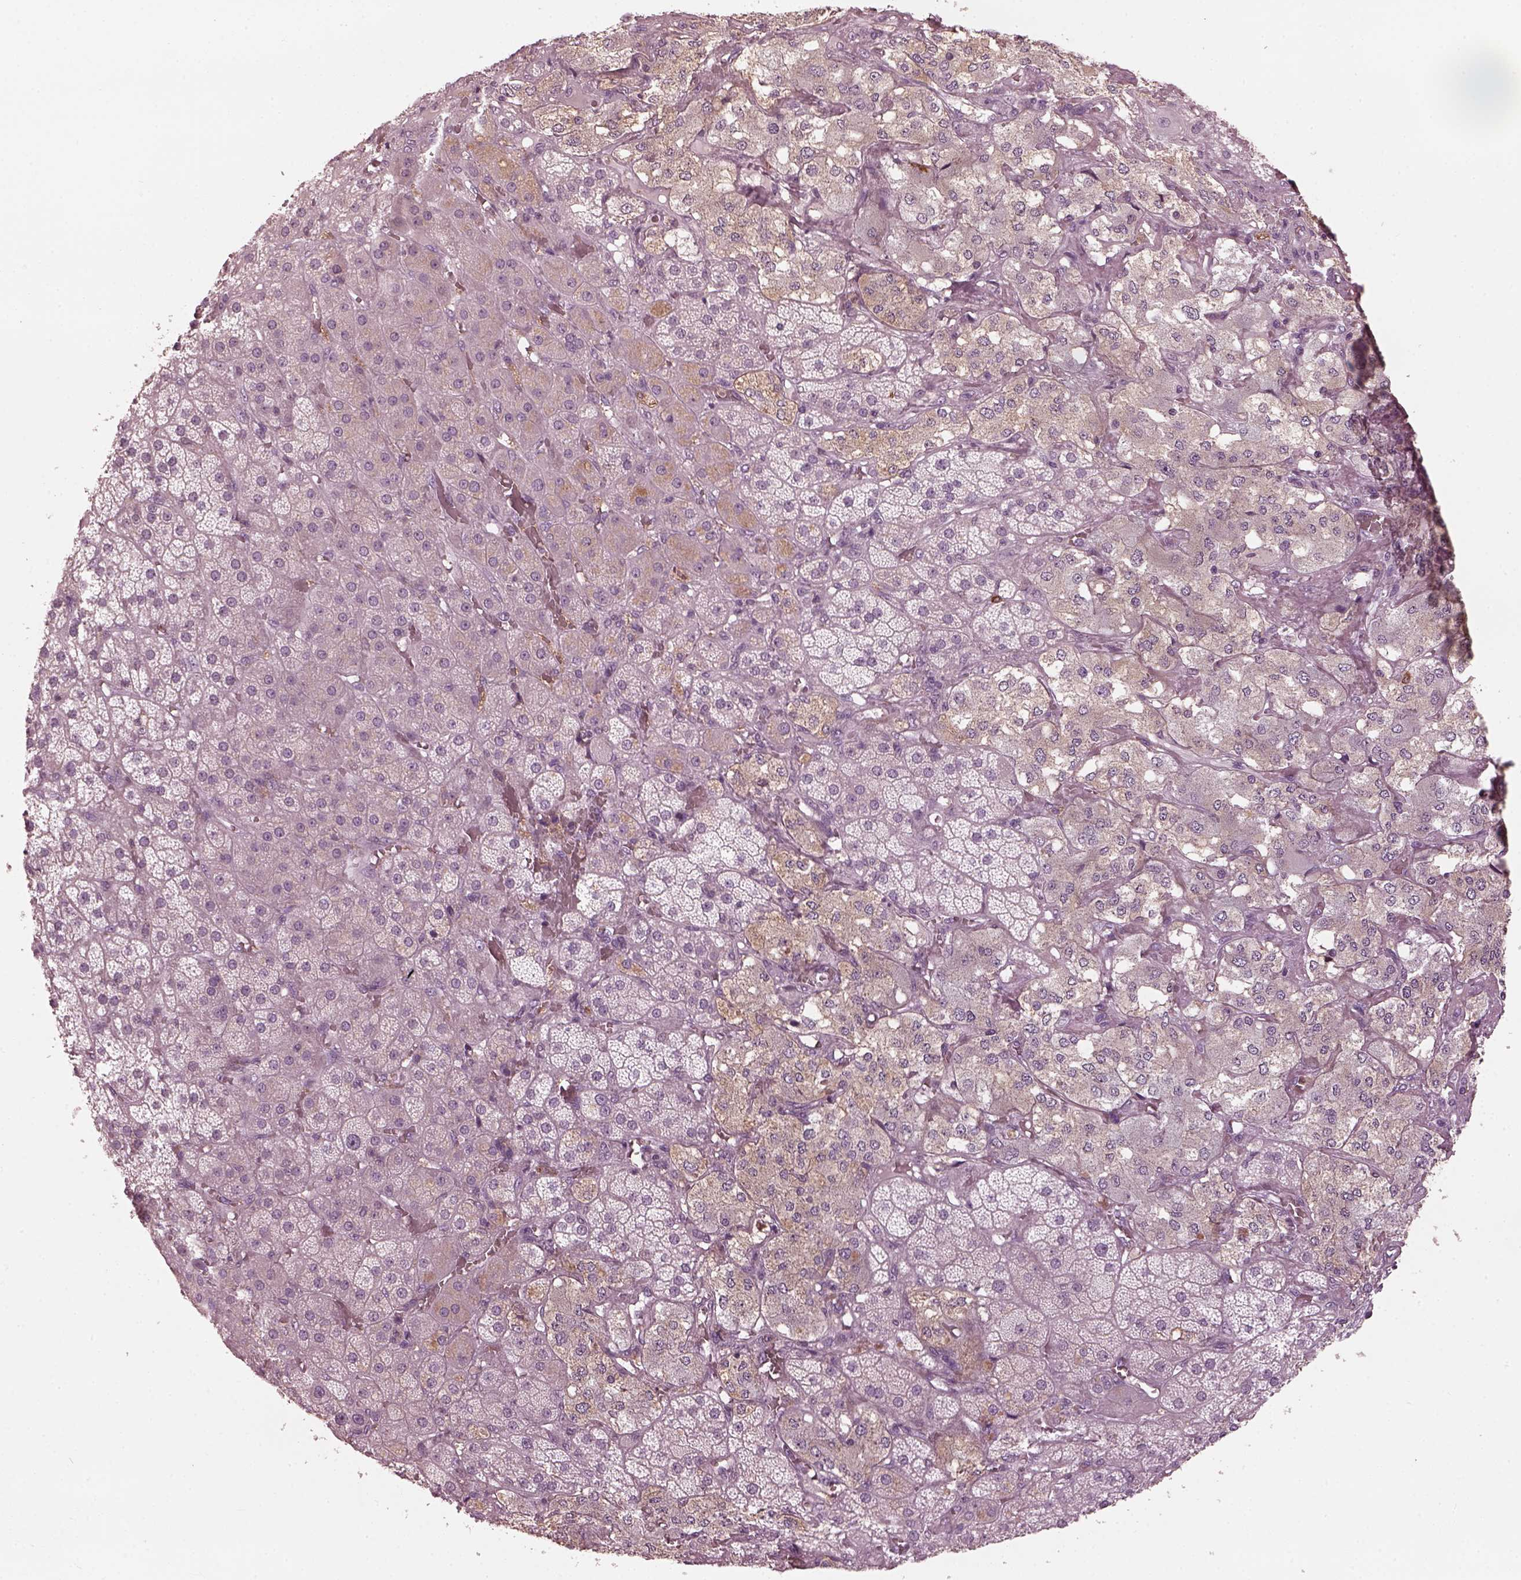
{"staining": {"intensity": "weak", "quantity": "25%-75%", "location": "cytoplasmic/membranous"}, "tissue": "adrenal gland", "cell_type": "Glandular cells", "image_type": "normal", "snomed": [{"axis": "morphology", "description": "Normal tissue, NOS"}, {"axis": "topography", "description": "Adrenal gland"}], "caption": "DAB (3,3'-diaminobenzidine) immunohistochemical staining of normal adrenal gland displays weak cytoplasmic/membranous protein staining in about 25%-75% of glandular cells.", "gene": "PSTPIP2", "patient": {"sex": "male", "age": 57}}